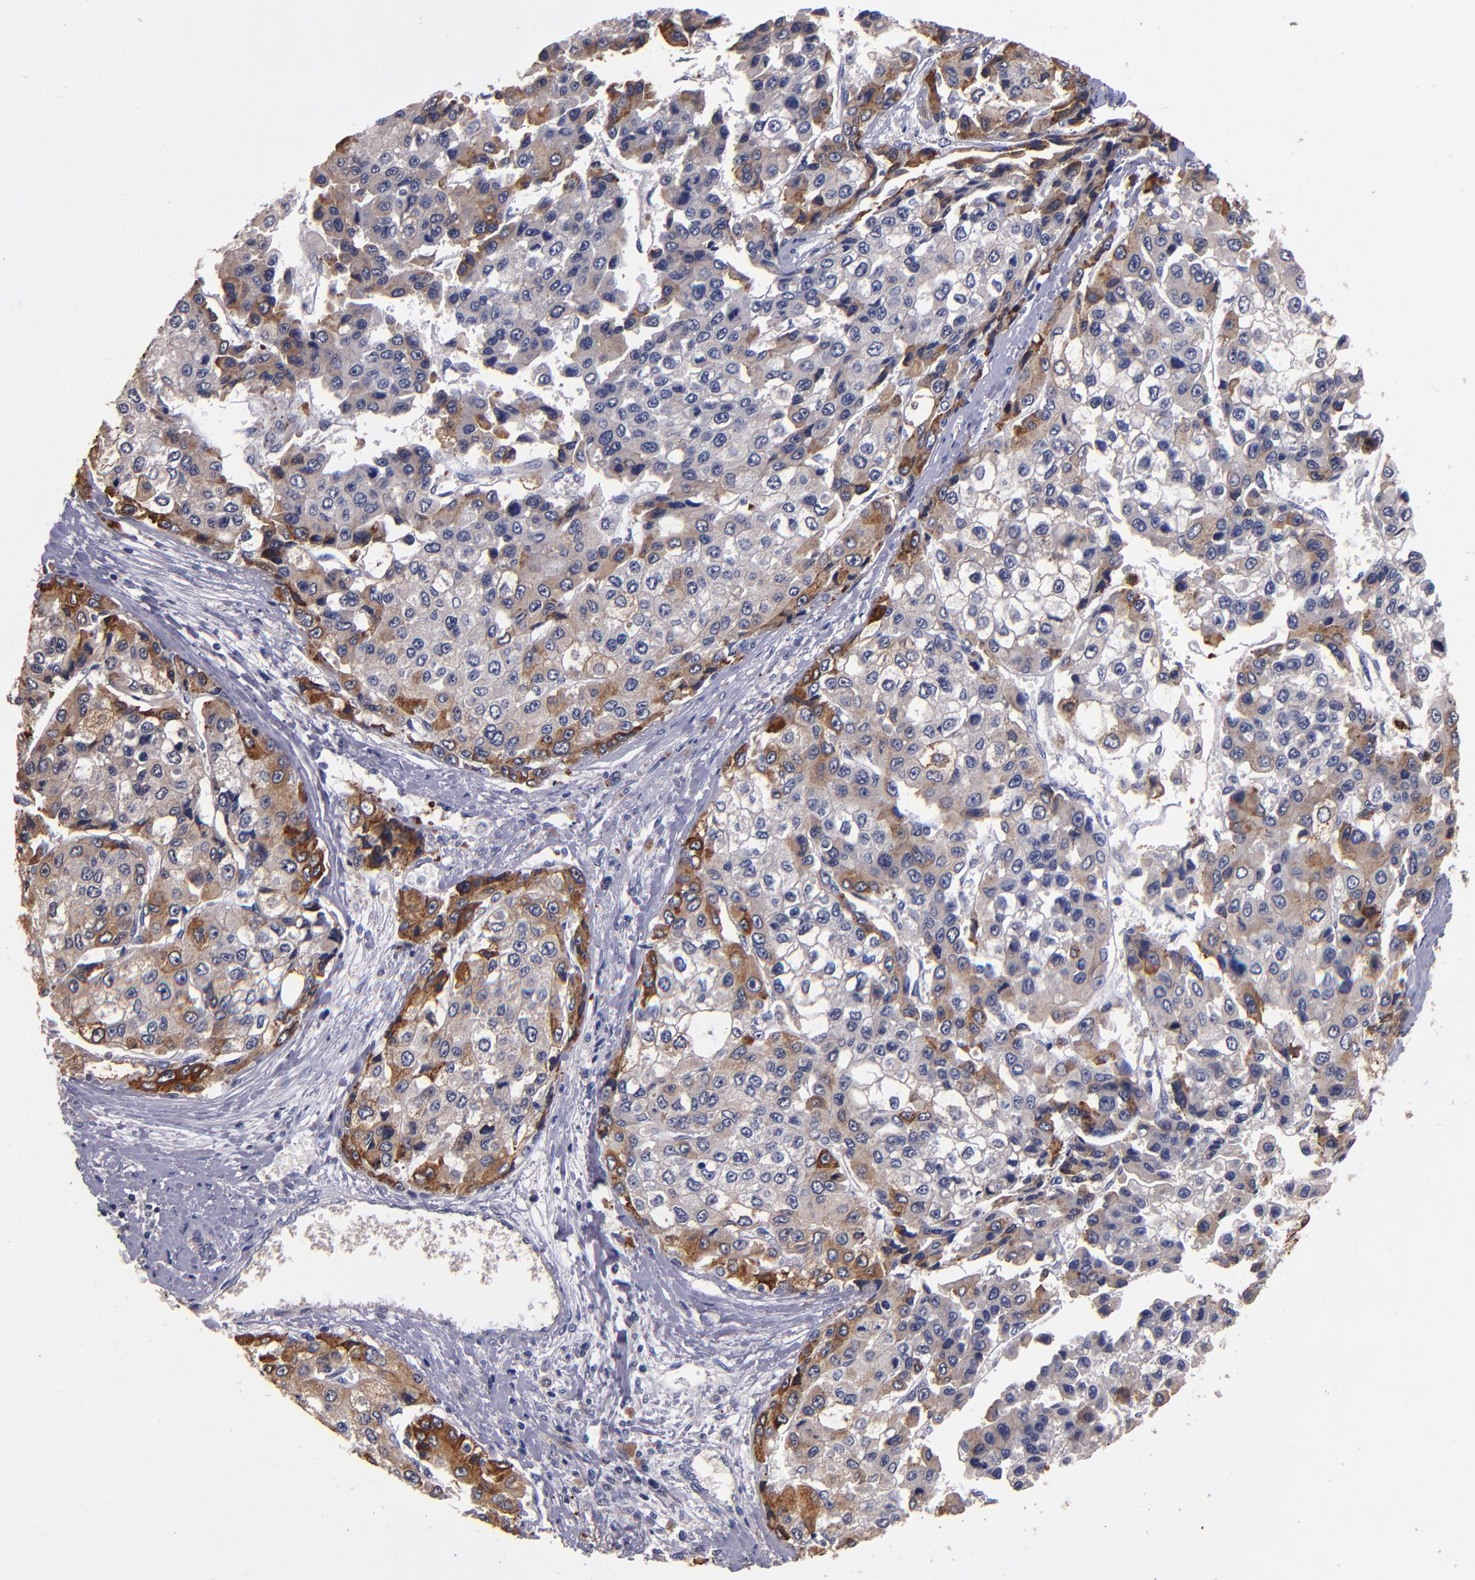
{"staining": {"intensity": "moderate", "quantity": "25%-75%", "location": "cytoplasmic/membranous"}, "tissue": "liver cancer", "cell_type": "Tumor cells", "image_type": "cancer", "snomed": [{"axis": "morphology", "description": "Carcinoma, Hepatocellular, NOS"}, {"axis": "topography", "description": "Liver"}], "caption": "Protein staining of liver cancer tissue displays moderate cytoplasmic/membranous staining in about 25%-75% of tumor cells.", "gene": "TTLL12", "patient": {"sex": "female", "age": 66}}